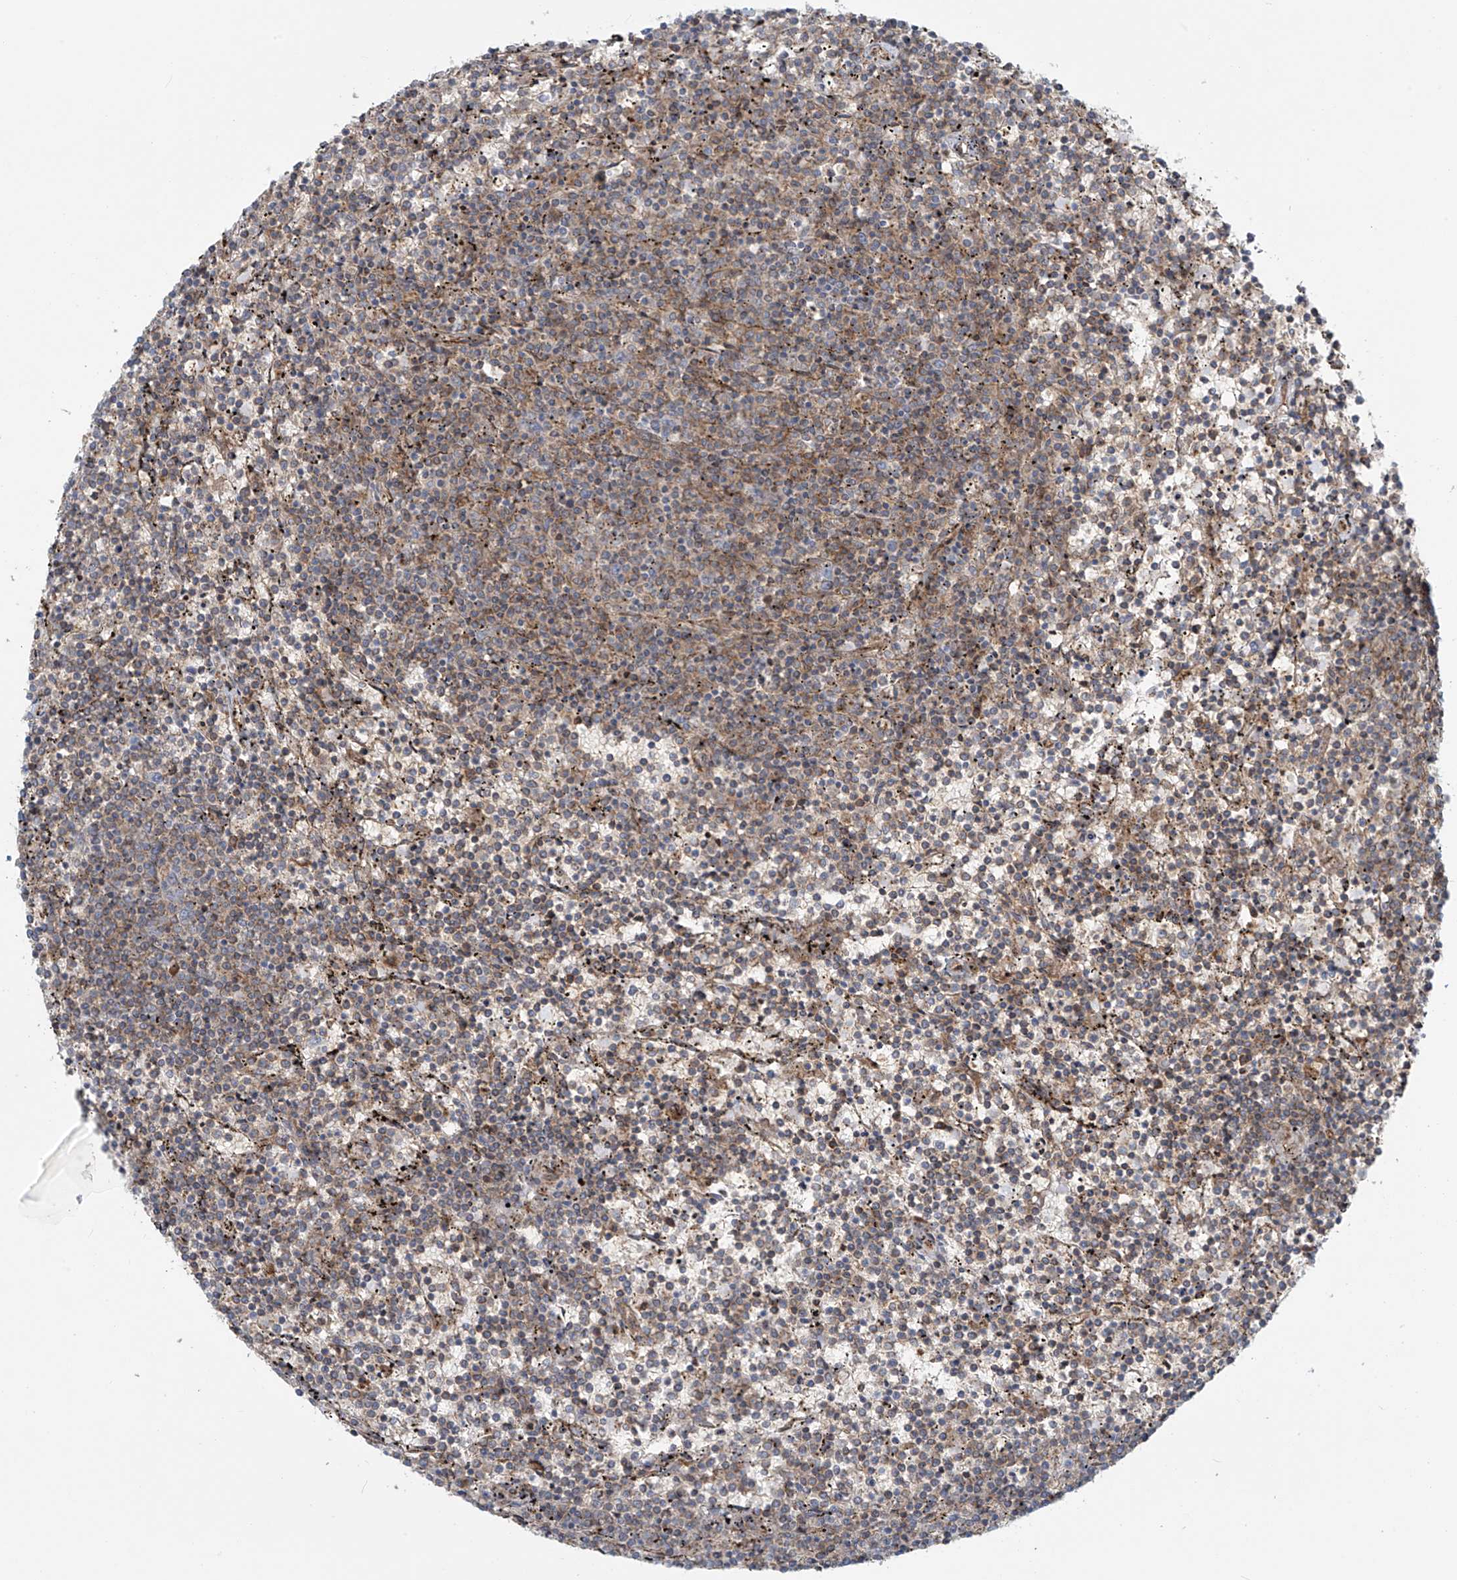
{"staining": {"intensity": "weak", "quantity": "25%-75%", "location": "cytoplasmic/membranous"}, "tissue": "lymphoma", "cell_type": "Tumor cells", "image_type": "cancer", "snomed": [{"axis": "morphology", "description": "Malignant lymphoma, non-Hodgkin's type, Low grade"}, {"axis": "topography", "description": "Spleen"}], "caption": "This is a photomicrograph of IHC staining of malignant lymphoma, non-Hodgkin's type (low-grade), which shows weak positivity in the cytoplasmic/membranous of tumor cells.", "gene": "LZTS3", "patient": {"sex": "female", "age": 50}}